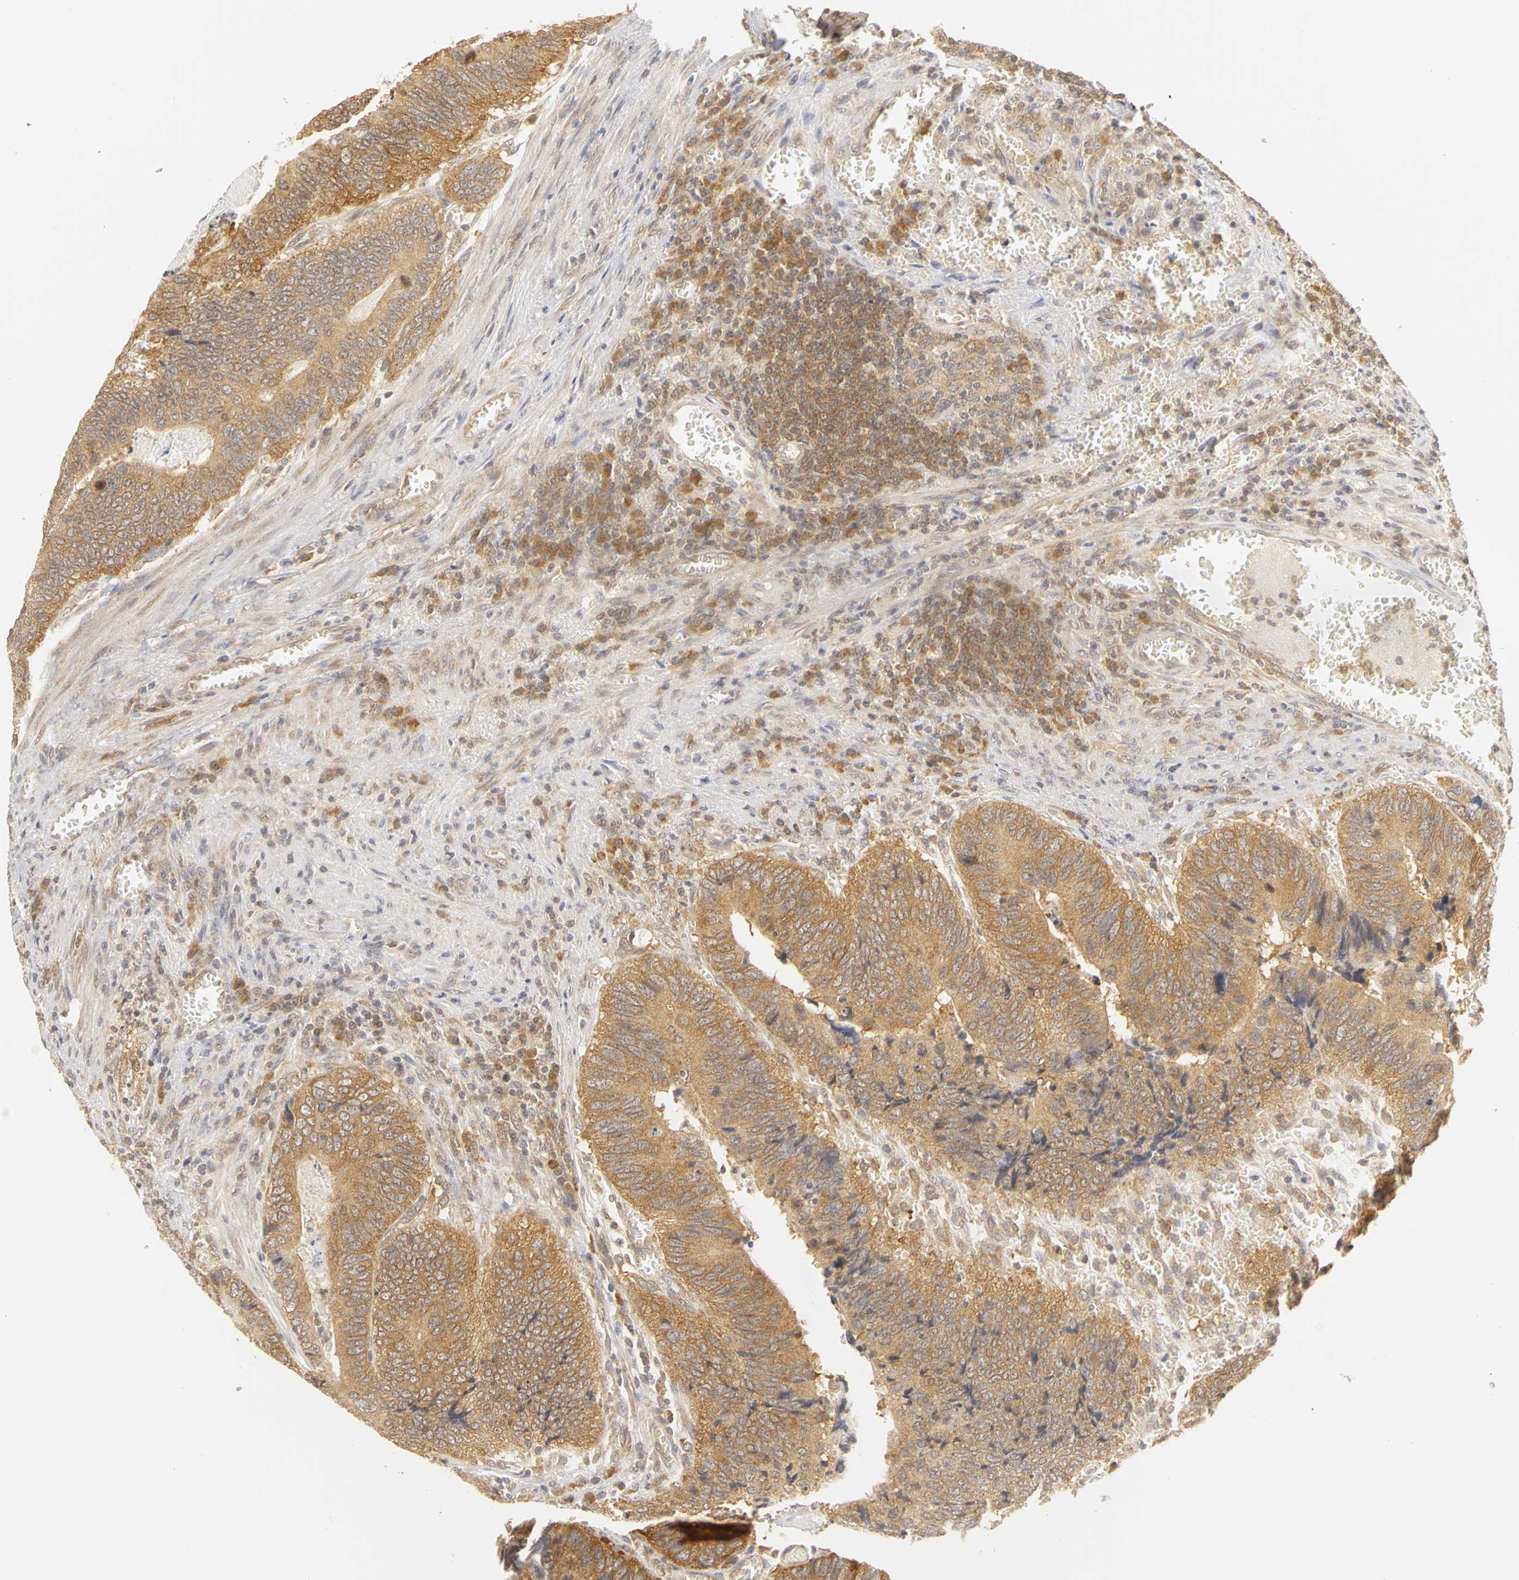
{"staining": {"intensity": "moderate", "quantity": ">75%", "location": "cytoplasmic/membranous"}, "tissue": "colorectal cancer", "cell_type": "Tumor cells", "image_type": "cancer", "snomed": [{"axis": "morphology", "description": "Adenocarcinoma, NOS"}, {"axis": "topography", "description": "Colon"}], "caption": "Adenocarcinoma (colorectal) stained with a protein marker demonstrates moderate staining in tumor cells.", "gene": "IRAK1", "patient": {"sex": "male", "age": 72}}